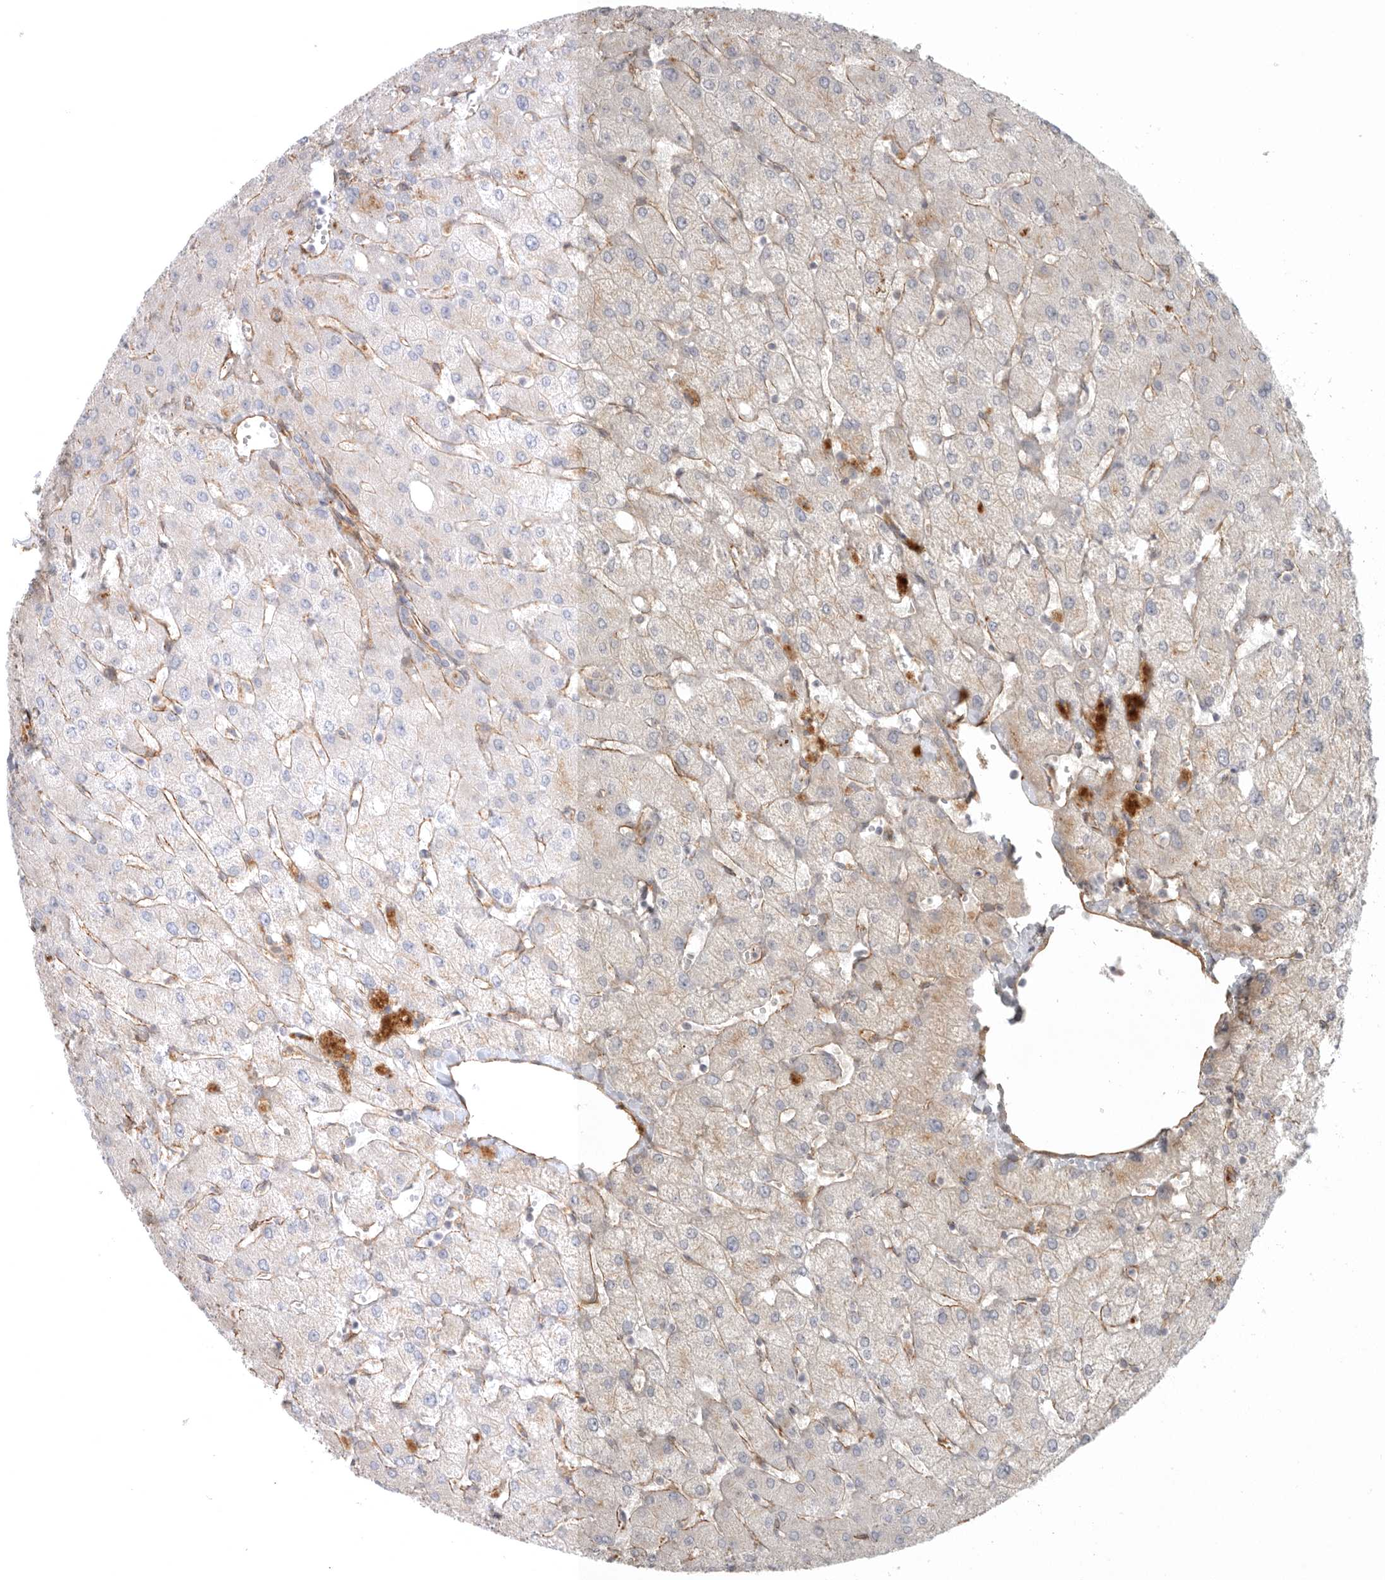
{"staining": {"intensity": "weak", "quantity": "<25%", "location": "cytoplasmic/membranous"}, "tissue": "liver", "cell_type": "Cholangiocytes", "image_type": "normal", "snomed": [{"axis": "morphology", "description": "Normal tissue, NOS"}, {"axis": "topography", "description": "Liver"}], "caption": "Cholangiocytes show no significant protein positivity in unremarkable liver. Brightfield microscopy of IHC stained with DAB (3,3'-diaminobenzidine) (brown) and hematoxylin (blue), captured at high magnification.", "gene": "LONRF1", "patient": {"sex": "female", "age": 54}}